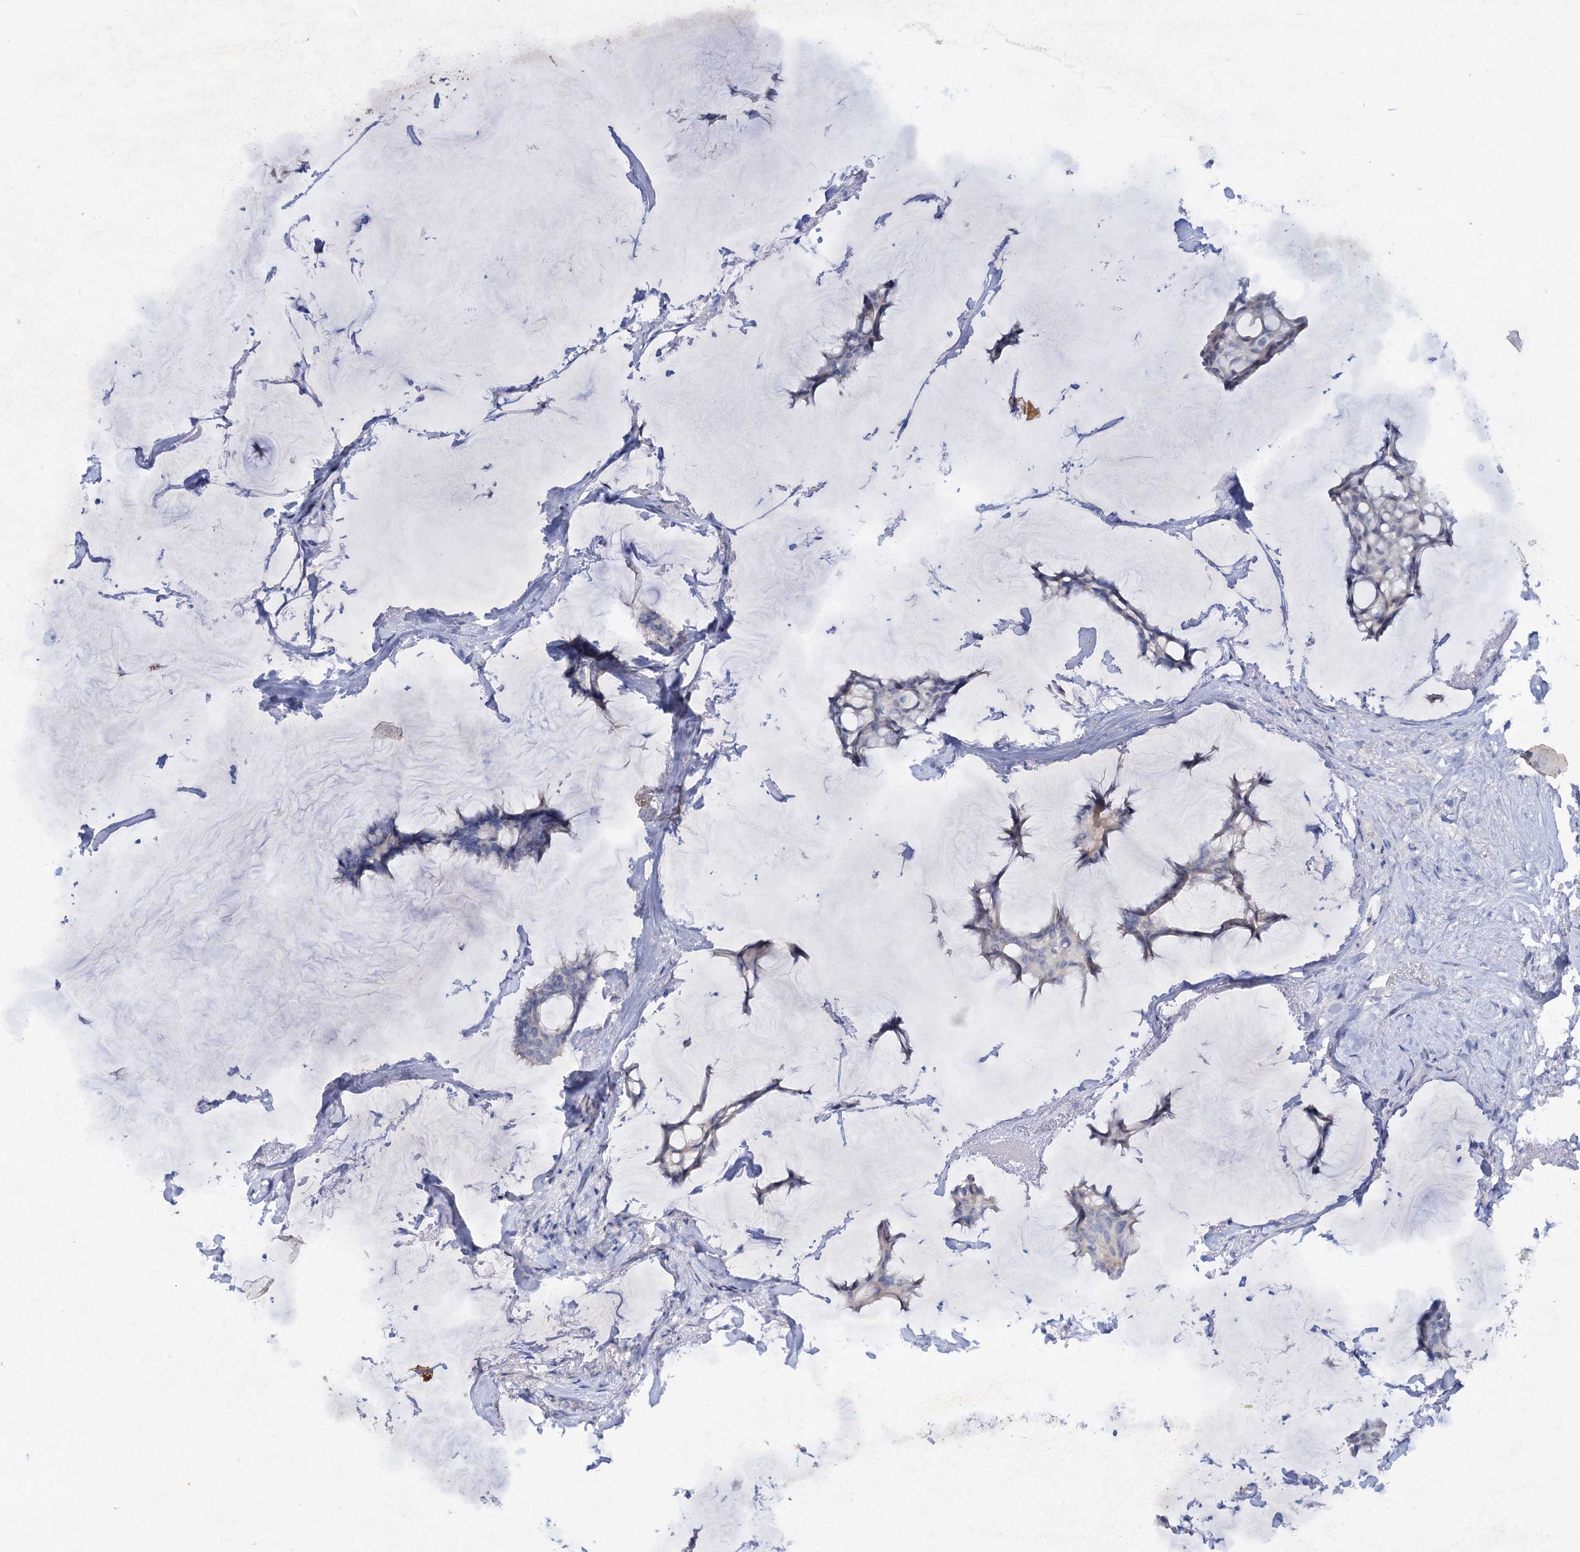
{"staining": {"intensity": "negative", "quantity": "none", "location": "none"}, "tissue": "breast cancer", "cell_type": "Tumor cells", "image_type": "cancer", "snomed": [{"axis": "morphology", "description": "Duct carcinoma"}, {"axis": "topography", "description": "Breast"}], "caption": "Immunohistochemical staining of invasive ductal carcinoma (breast) reveals no significant positivity in tumor cells. Brightfield microscopy of immunohistochemistry (IHC) stained with DAB (brown) and hematoxylin (blue), captured at high magnification.", "gene": "ATP4A", "patient": {"sex": "female", "age": 93}}